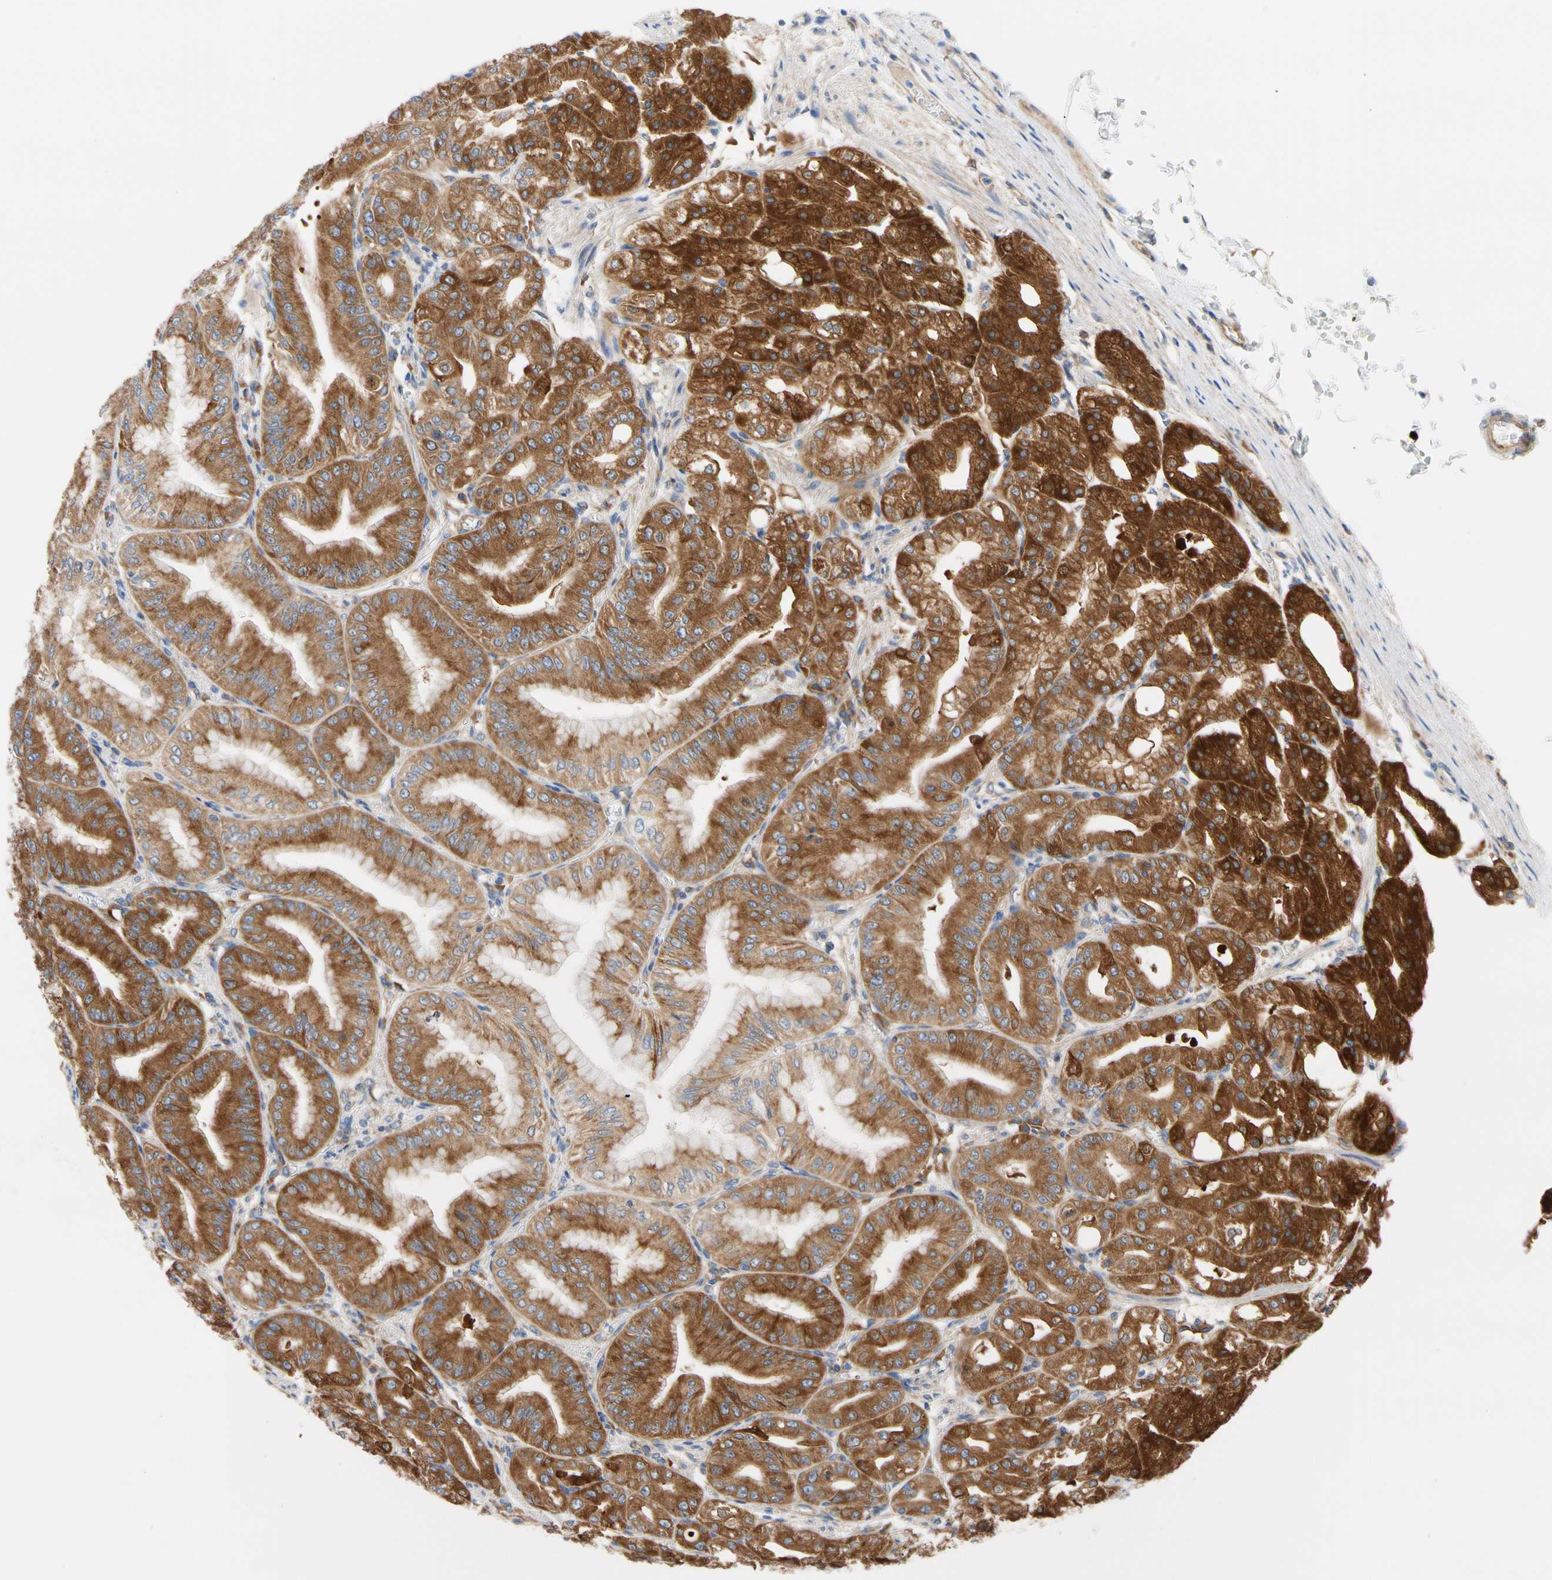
{"staining": {"intensity": "strong", "quantity": ">75%", "location": "cytoplasmic/membranous"}, "tissue": "stomach", "cell_type": "Glandular cells", "image_type": "normal", "snomed": [{"axis": "morphology", "description": "Normal tissue, NOS"}, {"axis": "topography", "description": "Stomach, lower"}], "caption": "Immunohistochemistry micrograph of unremarkable stomach: stomach stained using immunohistochemistry reveals high levels of strong protein expression localized specifically in the cytoplasmic/membranous of glandular cells, appearing as a cytoplasmic/membranous brown color.", "gene": "GPHN", "patient": {"sex": "male", "age": 71}}